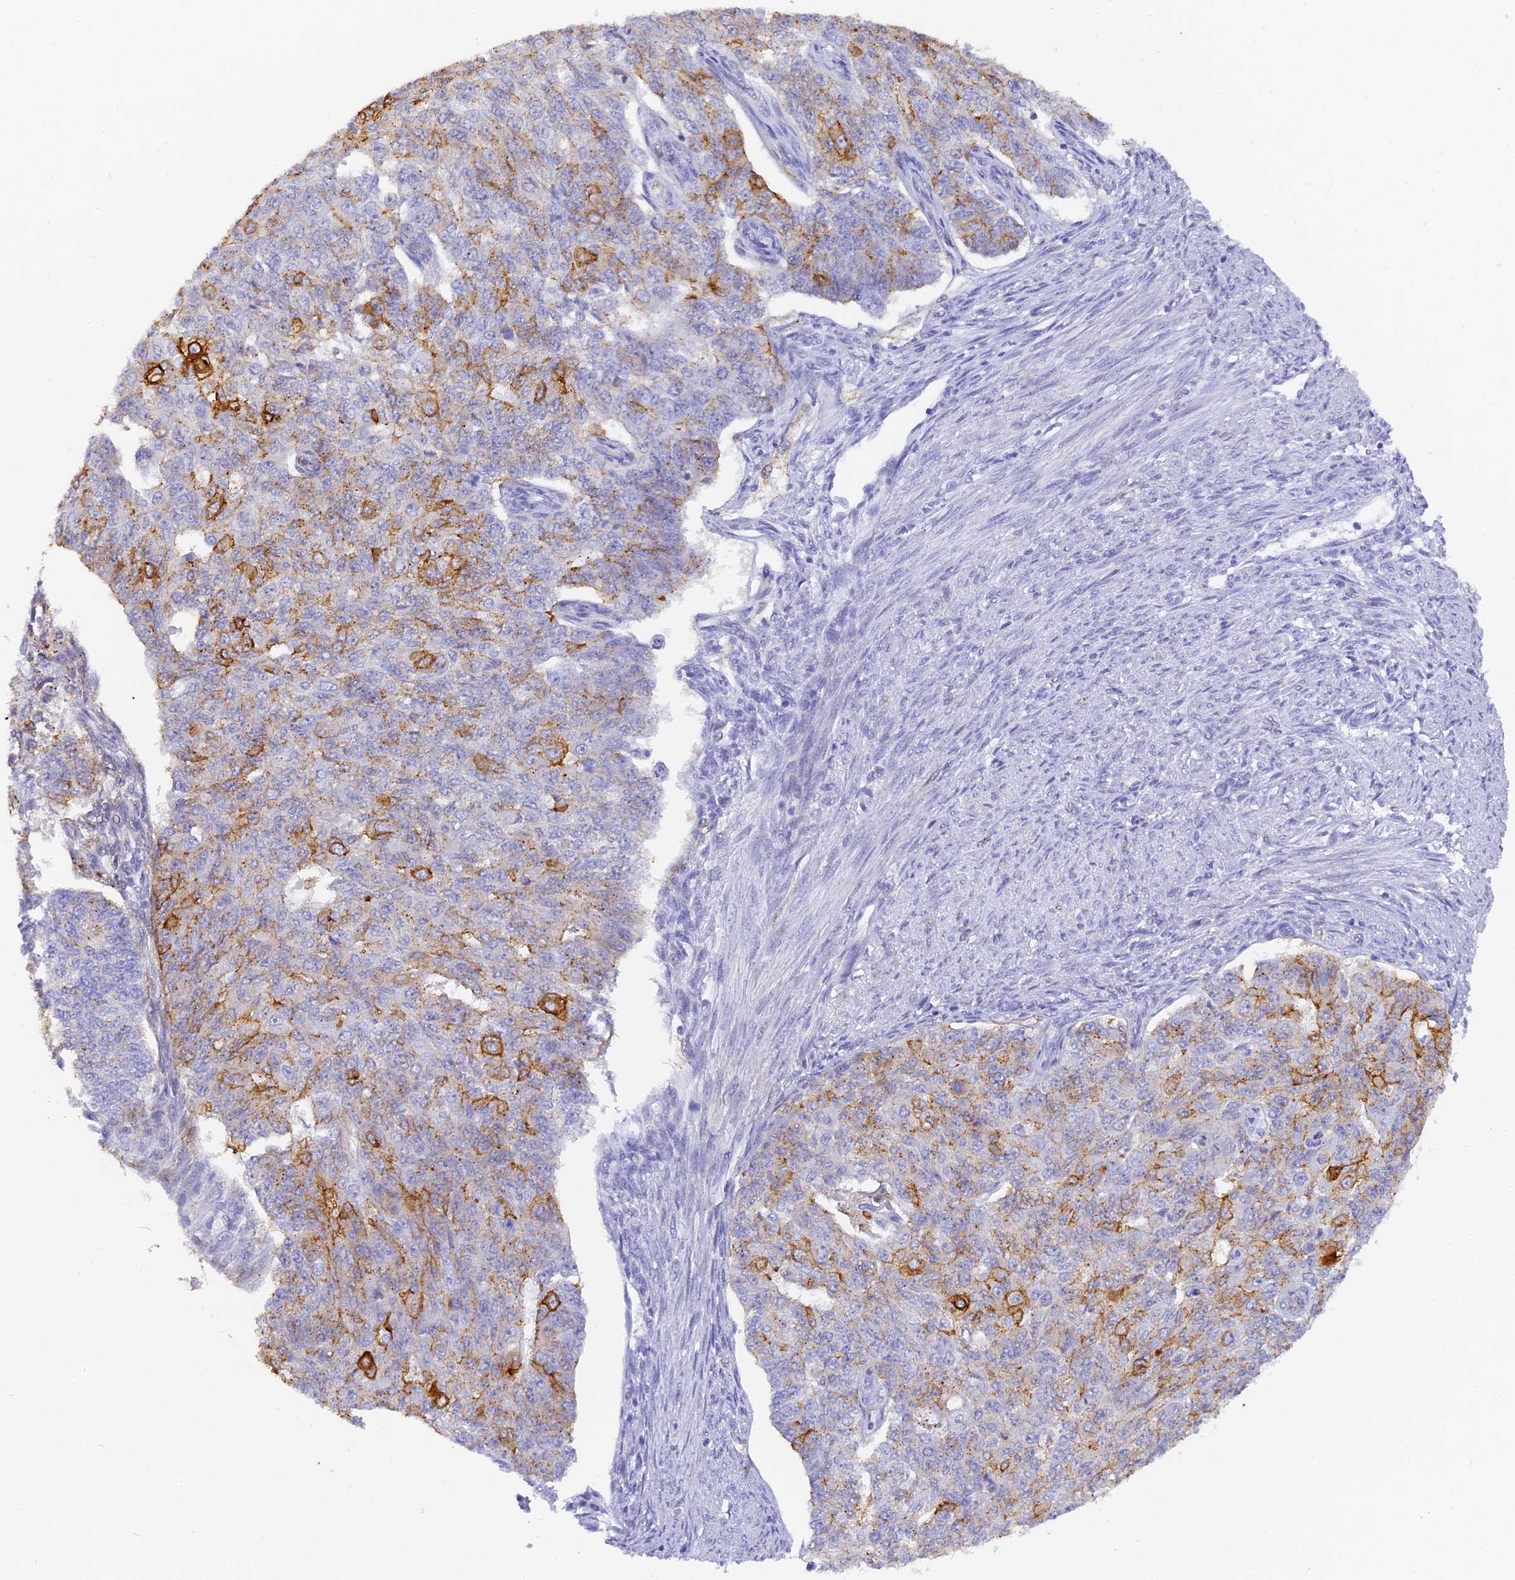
{"staining": {"intensity": "strong", "quantity": "25%-75%", "location": "cytoplasmic/membranous"}, "tissue": "endometrial cancer", "cell_type": "Tumor cells", "image_type": "cancer", "snomed": [{"axis": "morphology", "description": "Adenocarcinoma, NOS"}, {"axis": "topography", "description": "Endometrium"}], "caption": "DAB (3,3'-diaminobenzidine) immunohistochemical staining of human adenocarcinoma (endometrial) reveals strong cytoplasmic/membranous protein positivity in approximately 25%-75% of tumor cells.", "gene": "GJA1", "patient": {"sex": "female", "age": 32}}